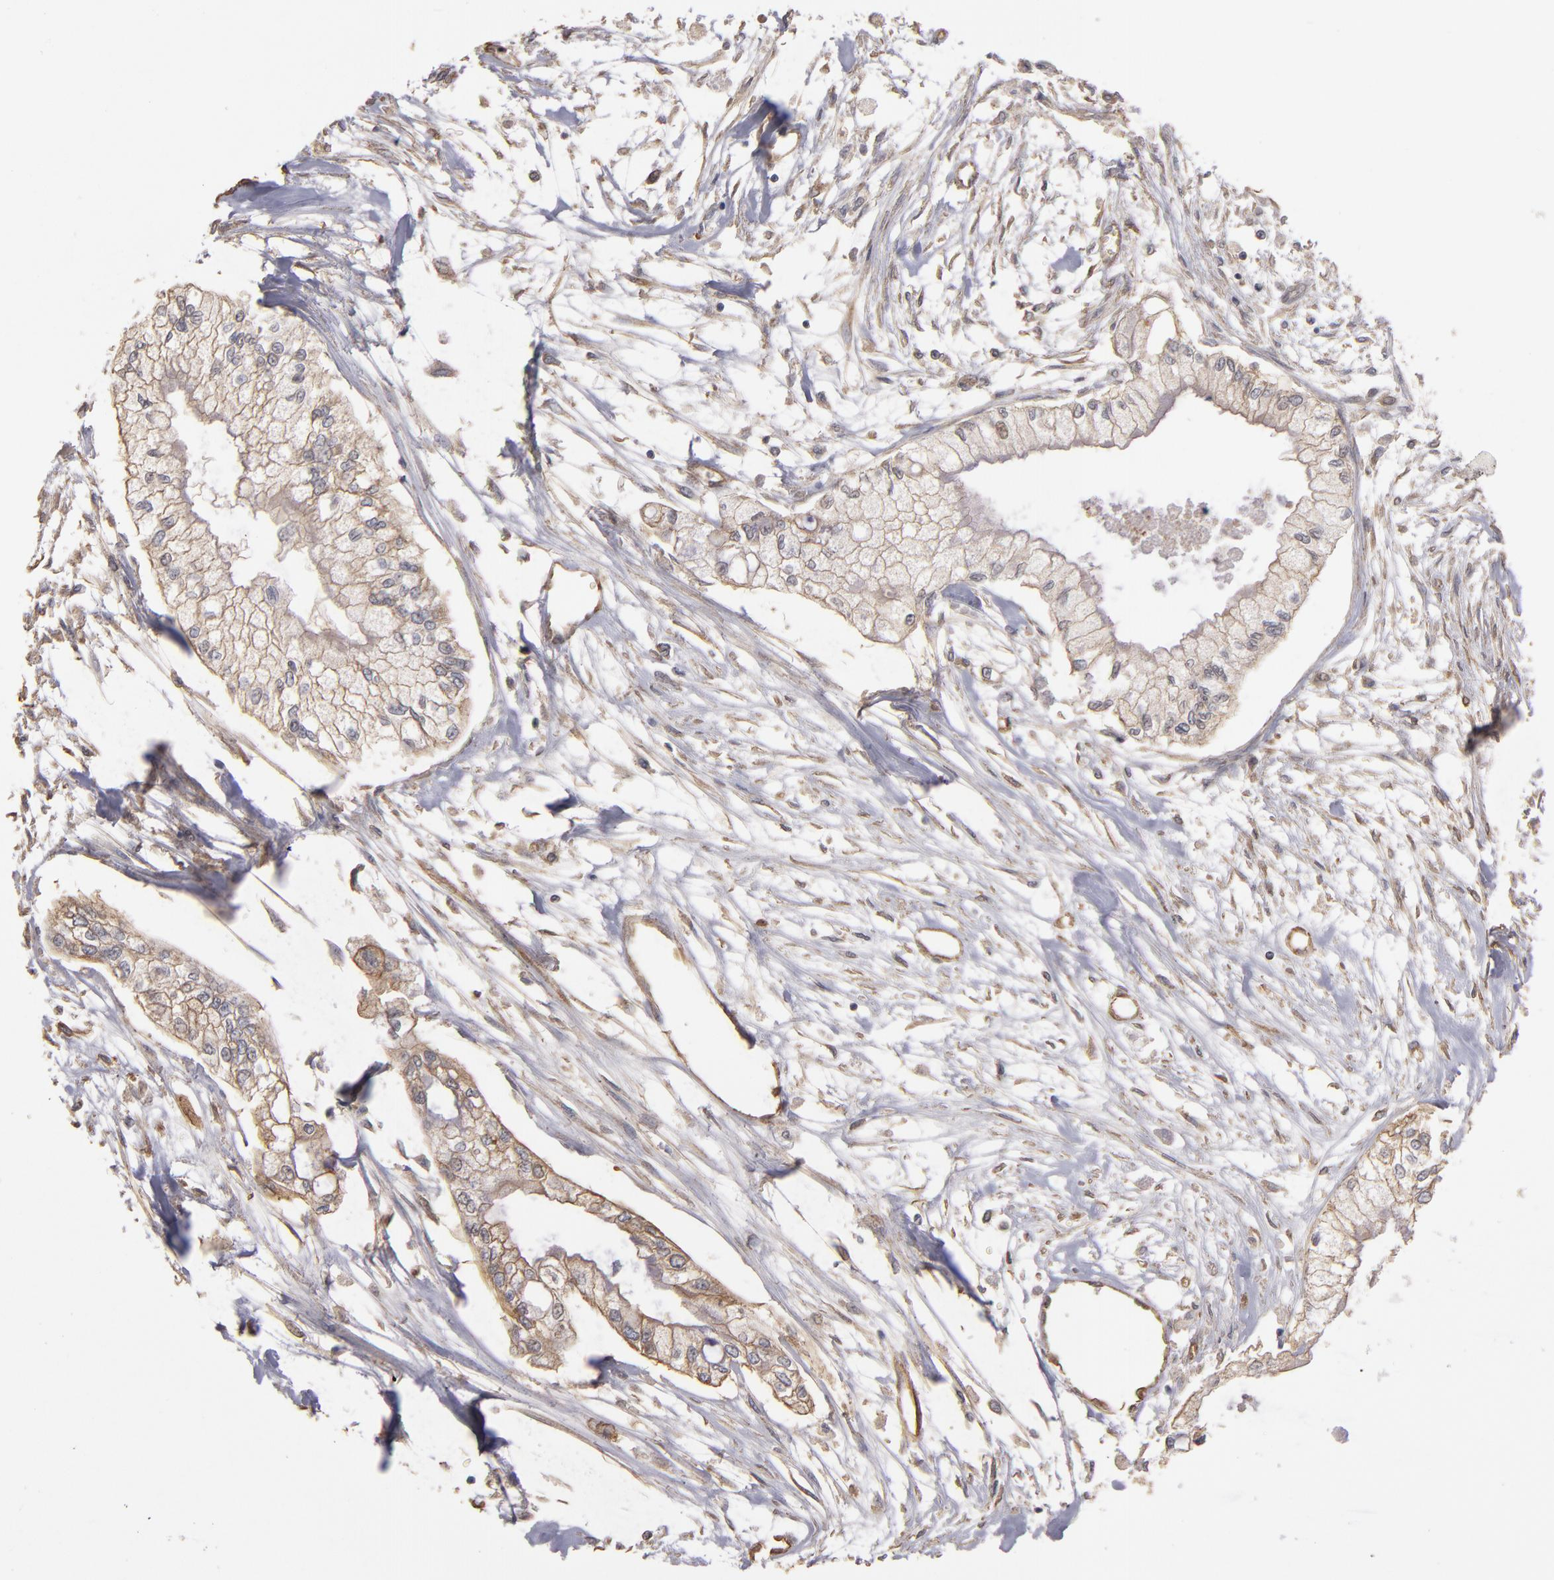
{"staining": {"intensity": "weak", "quantity": ">75%", "location": "cytoplasmic/membranous,nuclear"}, "tissue": "pancreatic cancer", "cell_type": "Tumor cells", "image_type": "cancer", "snomed": [{"axis": "morphology", "description": "Adenocarcinoma, NOS"}, {"axis": "topography", "description": "Pancreas"}], "caption": "There is low levels of weak cytoplasmic/membranous and nuclear positivity in tumor cells of pancreatic cancer (adenocarcinoma), as demonstrated by immunohistochemical staining (brown color).", "gene": "DMD", "patient": {"sex": "male", "age": 79}}